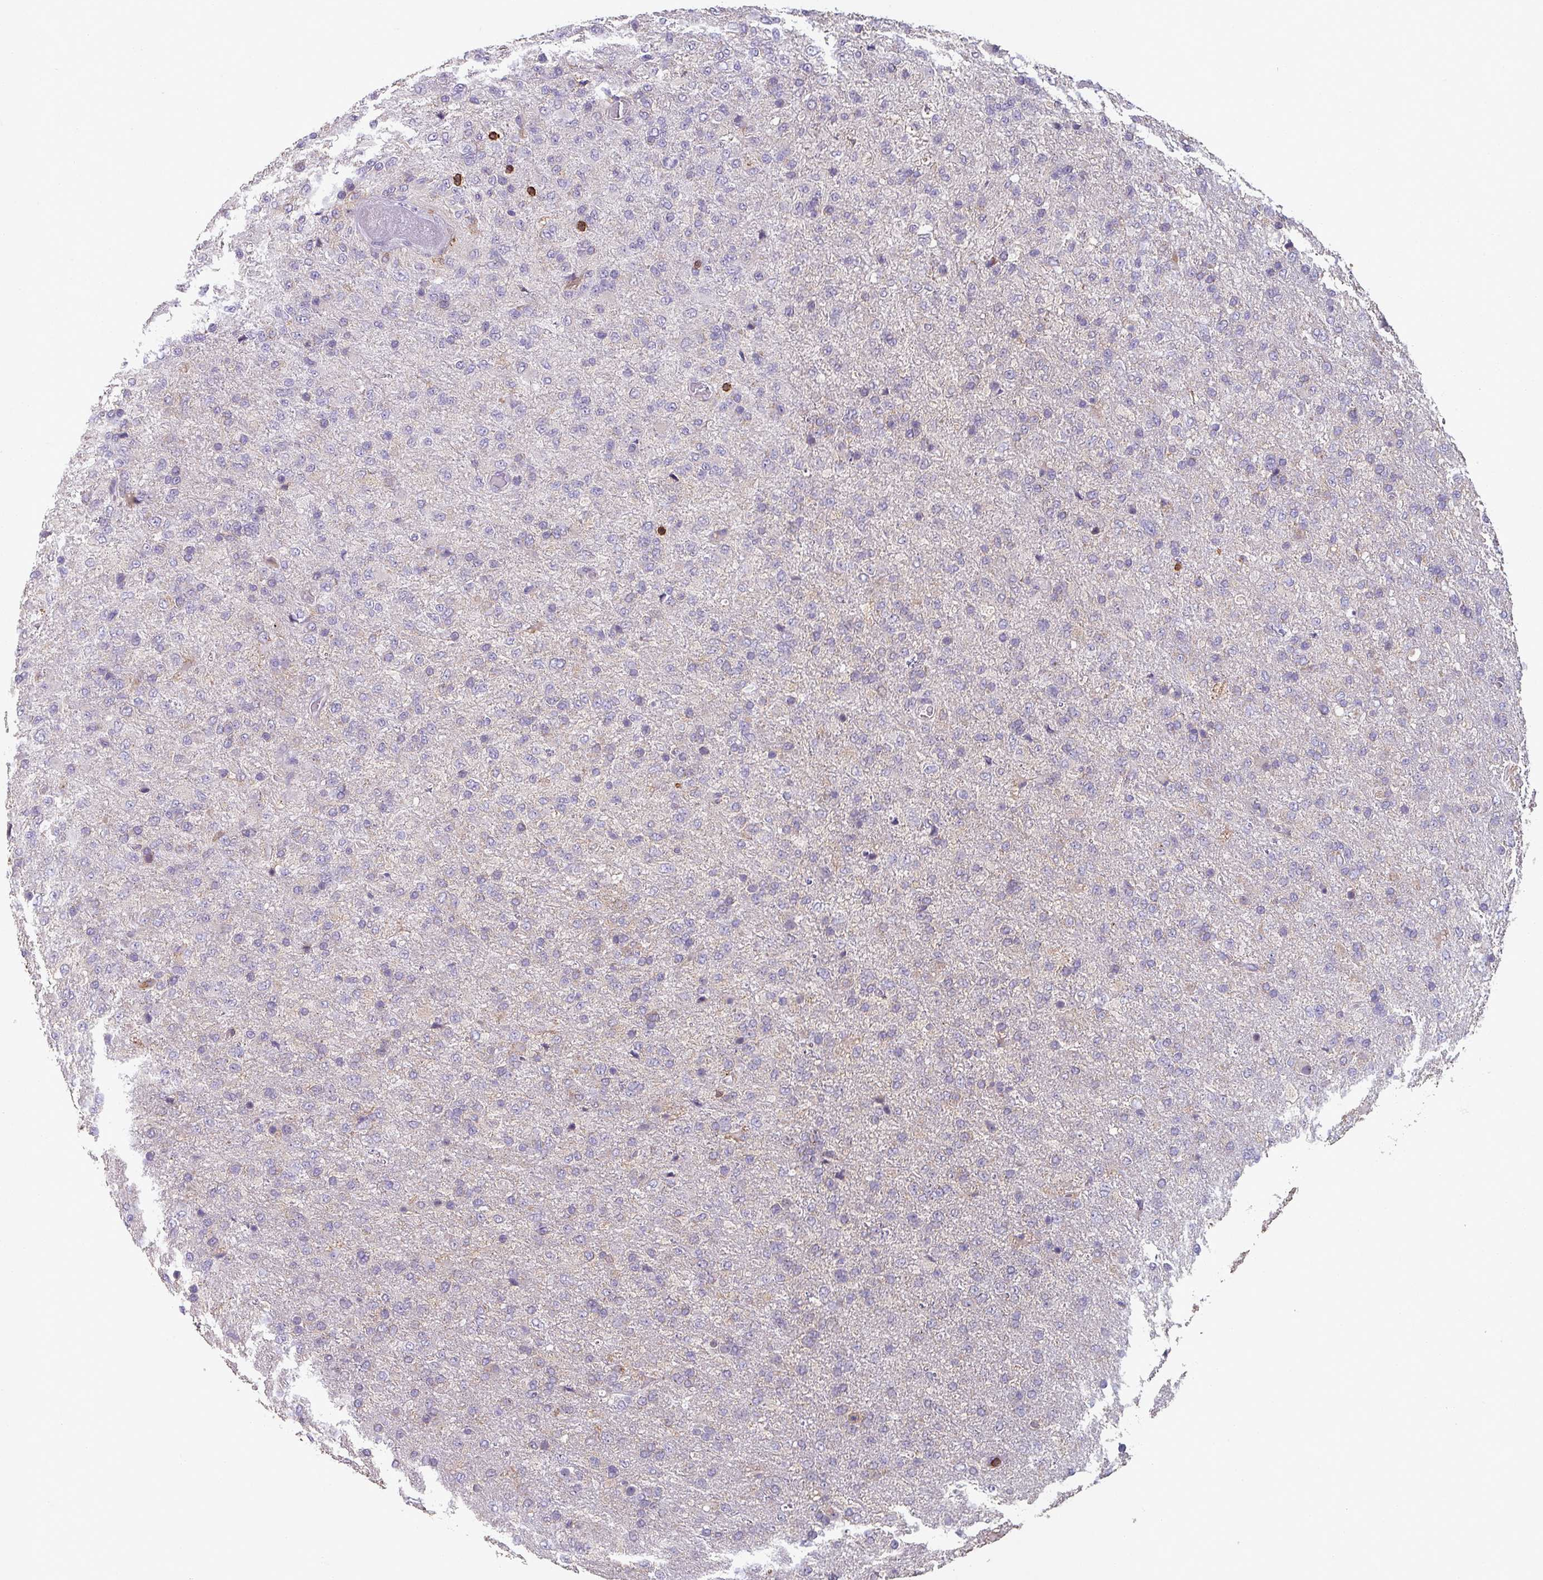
{"staining": {"intensity": "weak", "quantity": "<25%", "location": "cytoplasmic/membranous"}, "tissue": "glioma", "cell_type": "Tumor cells", "image_type": "cancer", "snomed": [{"axis": "morphology", "description": "Glioma, malignant, High grade"}, {"axis": "topography", "description": "Brain"}], "caption": "Tumor cells are negative for brown protein staining in glioma. (Brightfield microscopy of DAB IHC at high magnification).", "gene": "NEDD9", "patient": {"sex": "female", "age": 74}}